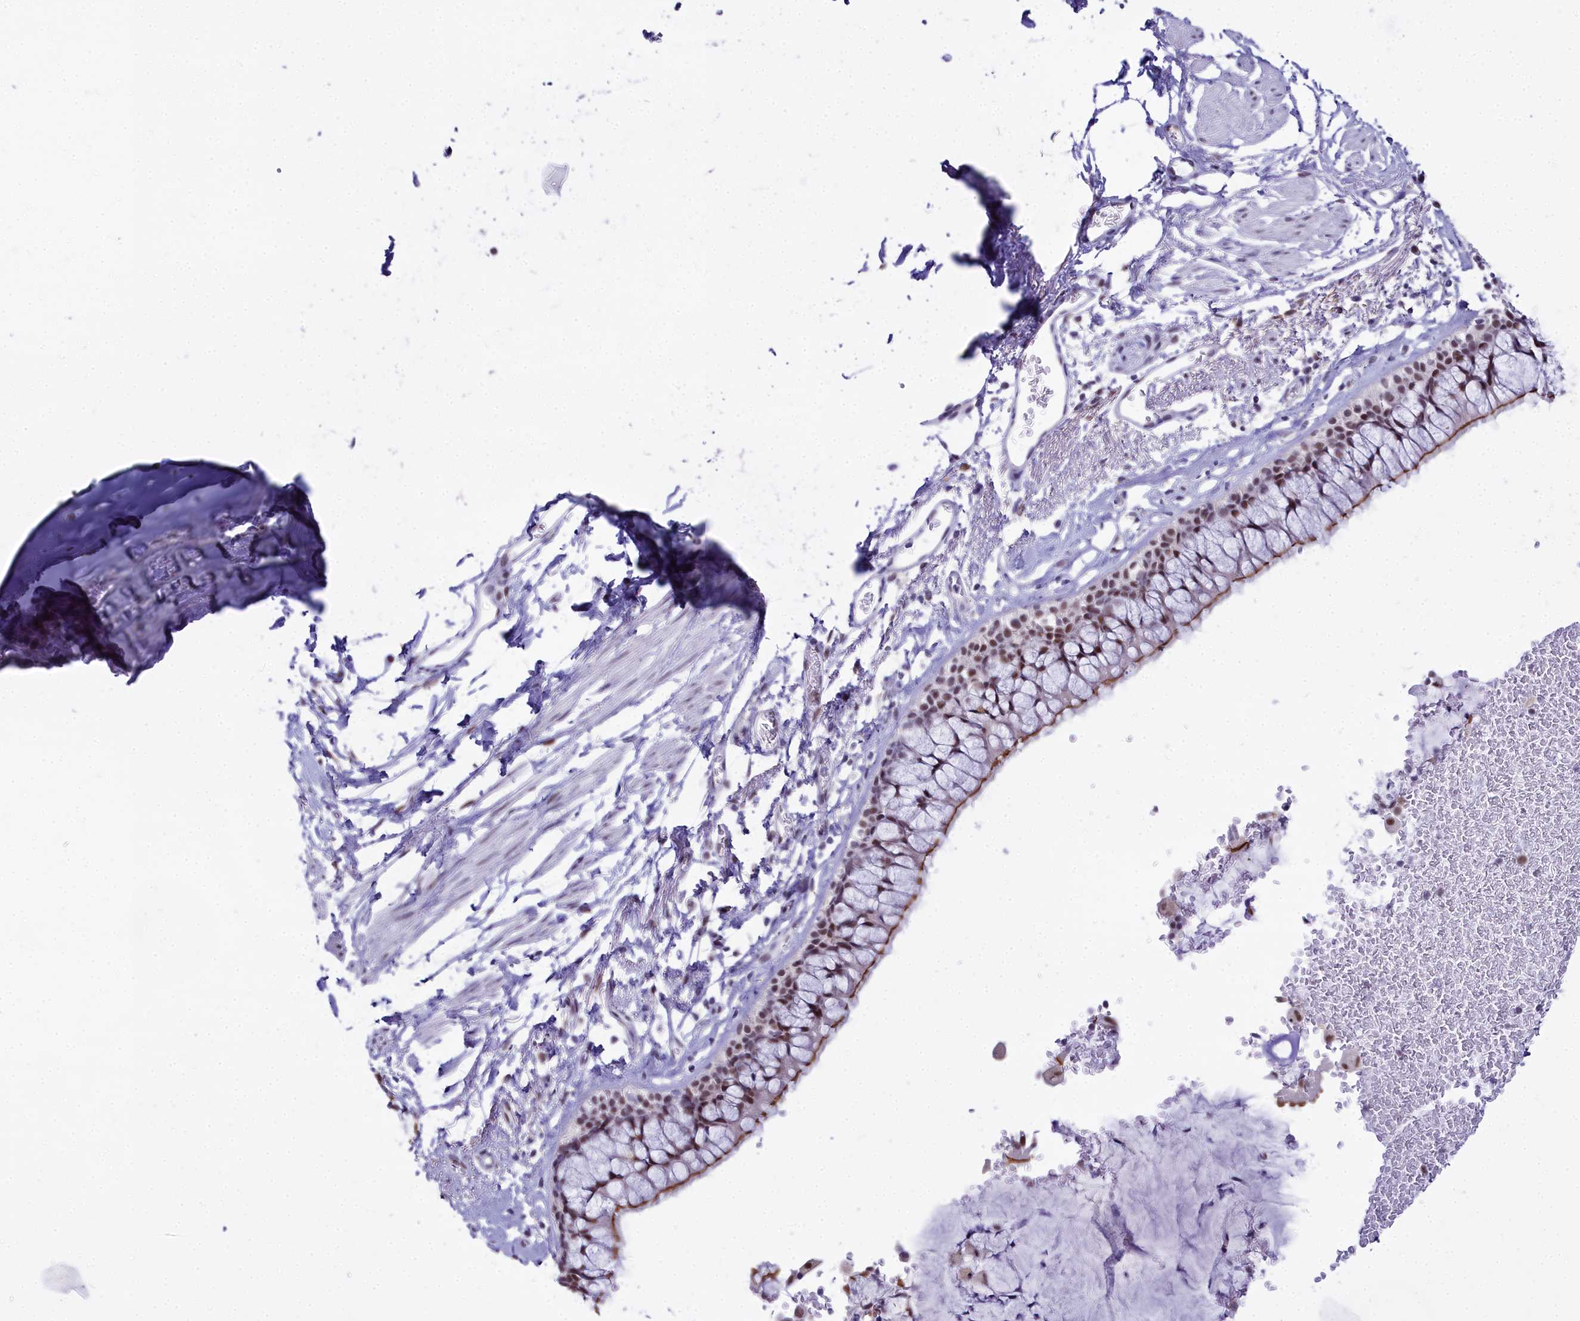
{"staining": {"intensity": "moderate", "quantity": ">75%", "location": "cytoplasmic/membranous,nuclear"}, "tissue": "bronchus", "cell_type": "Respiratory epithelial cells", "image_type": "normal", "snomed": [{"axis": "morphology", "description": "Normal tissue, NOS"}, {"axis": "morphology", "description": "Inflammation, NOS"}, {"axis": "topography", "description": "Cartilage tissue"}, {"axis": "topography", "description": "Bronchus"}, {"axis": "topography", "description": "Lung"}], "caption": "Bronchus stained with IHC displays moderate cytoplasmic/membranous,nuclear positivity in approximately >75% of respiratory epithelial cells.", "gene": "RBM12", "patient": {"sex": "female", "age": 64}}